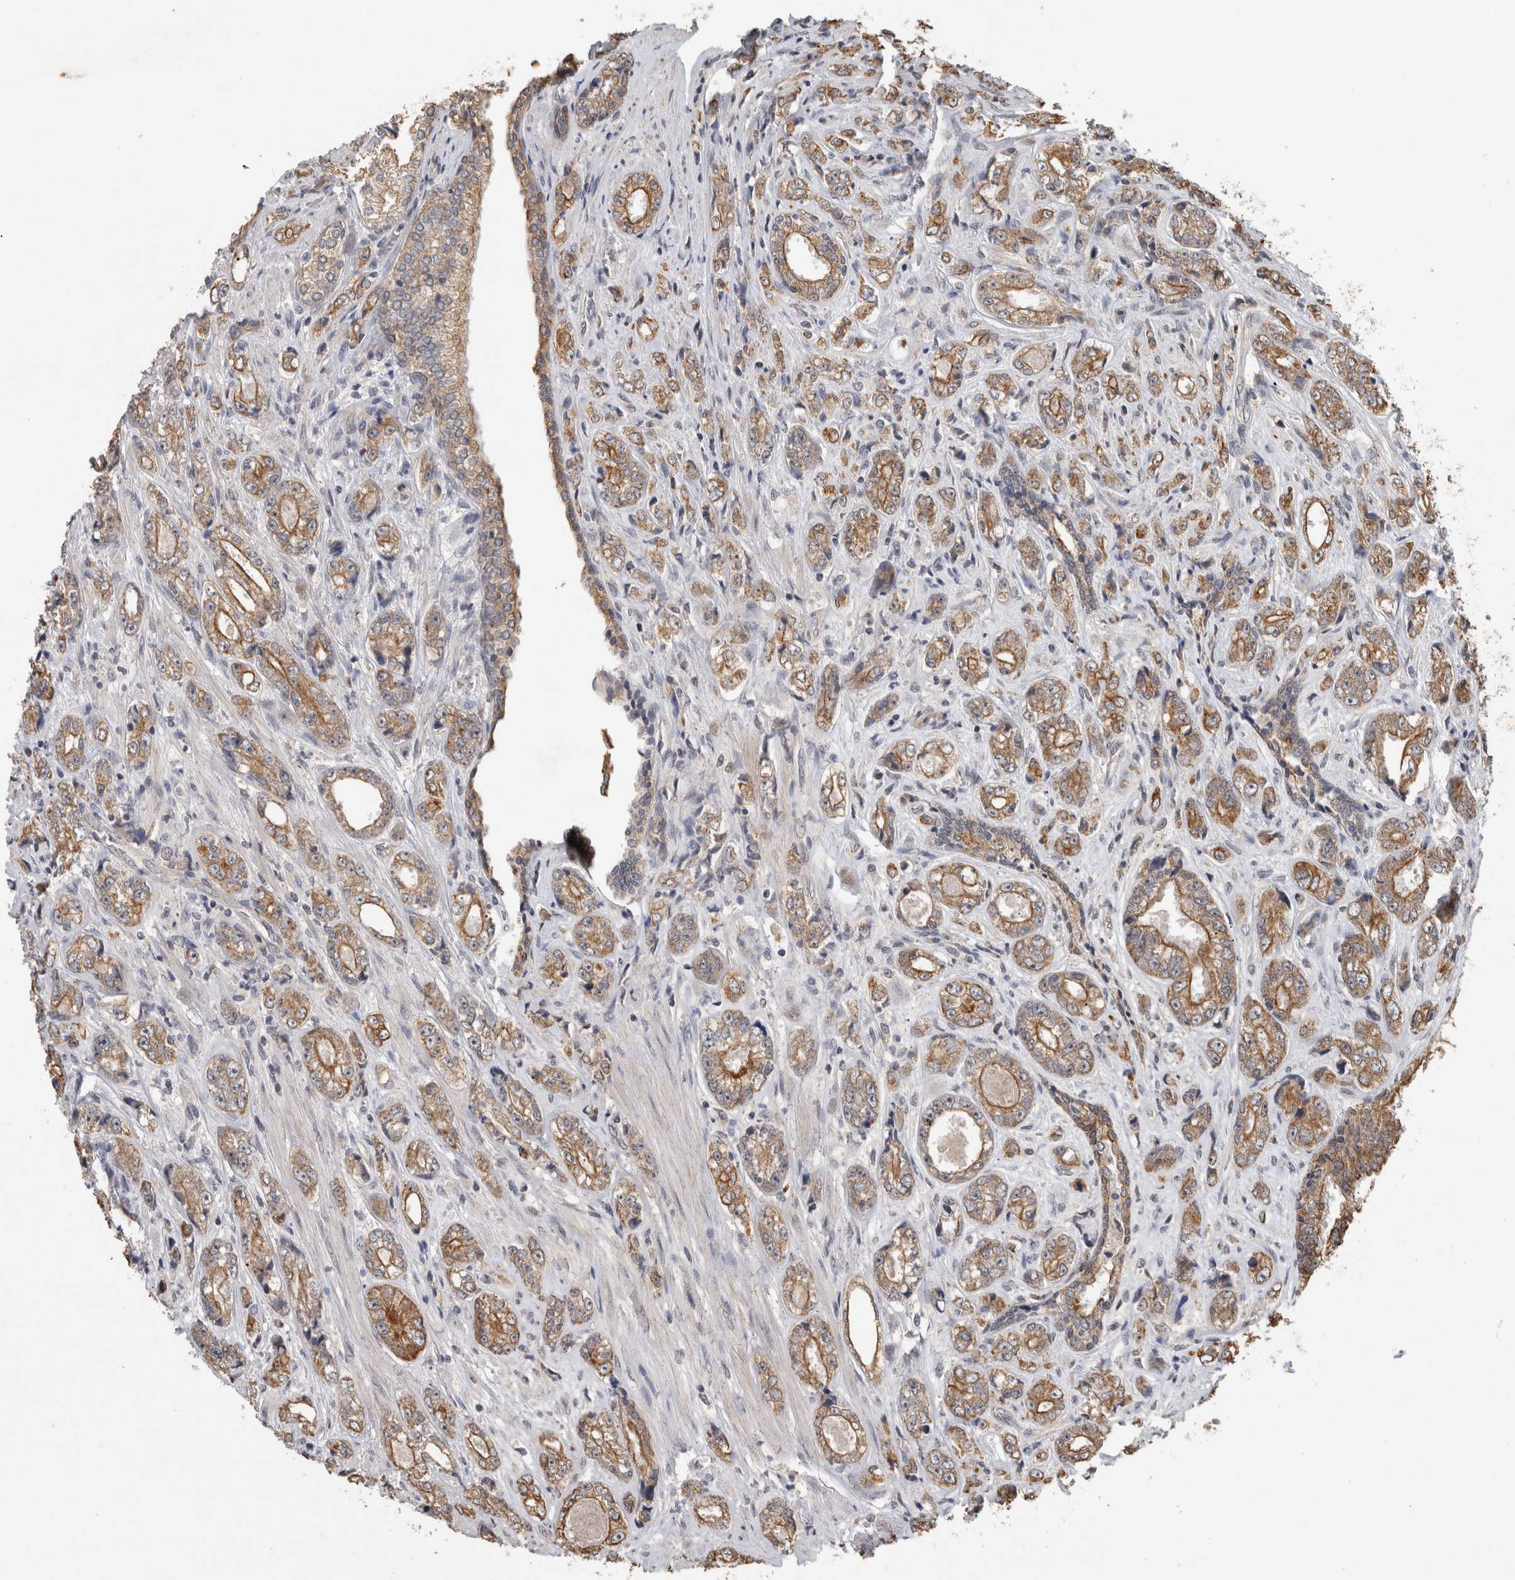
{"staining": {"intensity": "moderate", "quantity": ">75%", "location": "cytoplasmic/membranous"}, "tissue": "prostate cancer", "cell_type": "Tumor cells", "image_type": "cancer", "snomed": [{"axis": "morphology", "description": "Adenocarcinoma, High grade"}, {"axis": "topography", "description": "Prostate"}], "caption": "Immunohistochemical staining of adenocarcinoma (high-grade) (prostate) displays medium levels of moderate cytoplasmic/membranous staining in approximately >75% of tumor cells.", "gene": "RHPN1", "patient": {"sex": "male", "age": 61}}